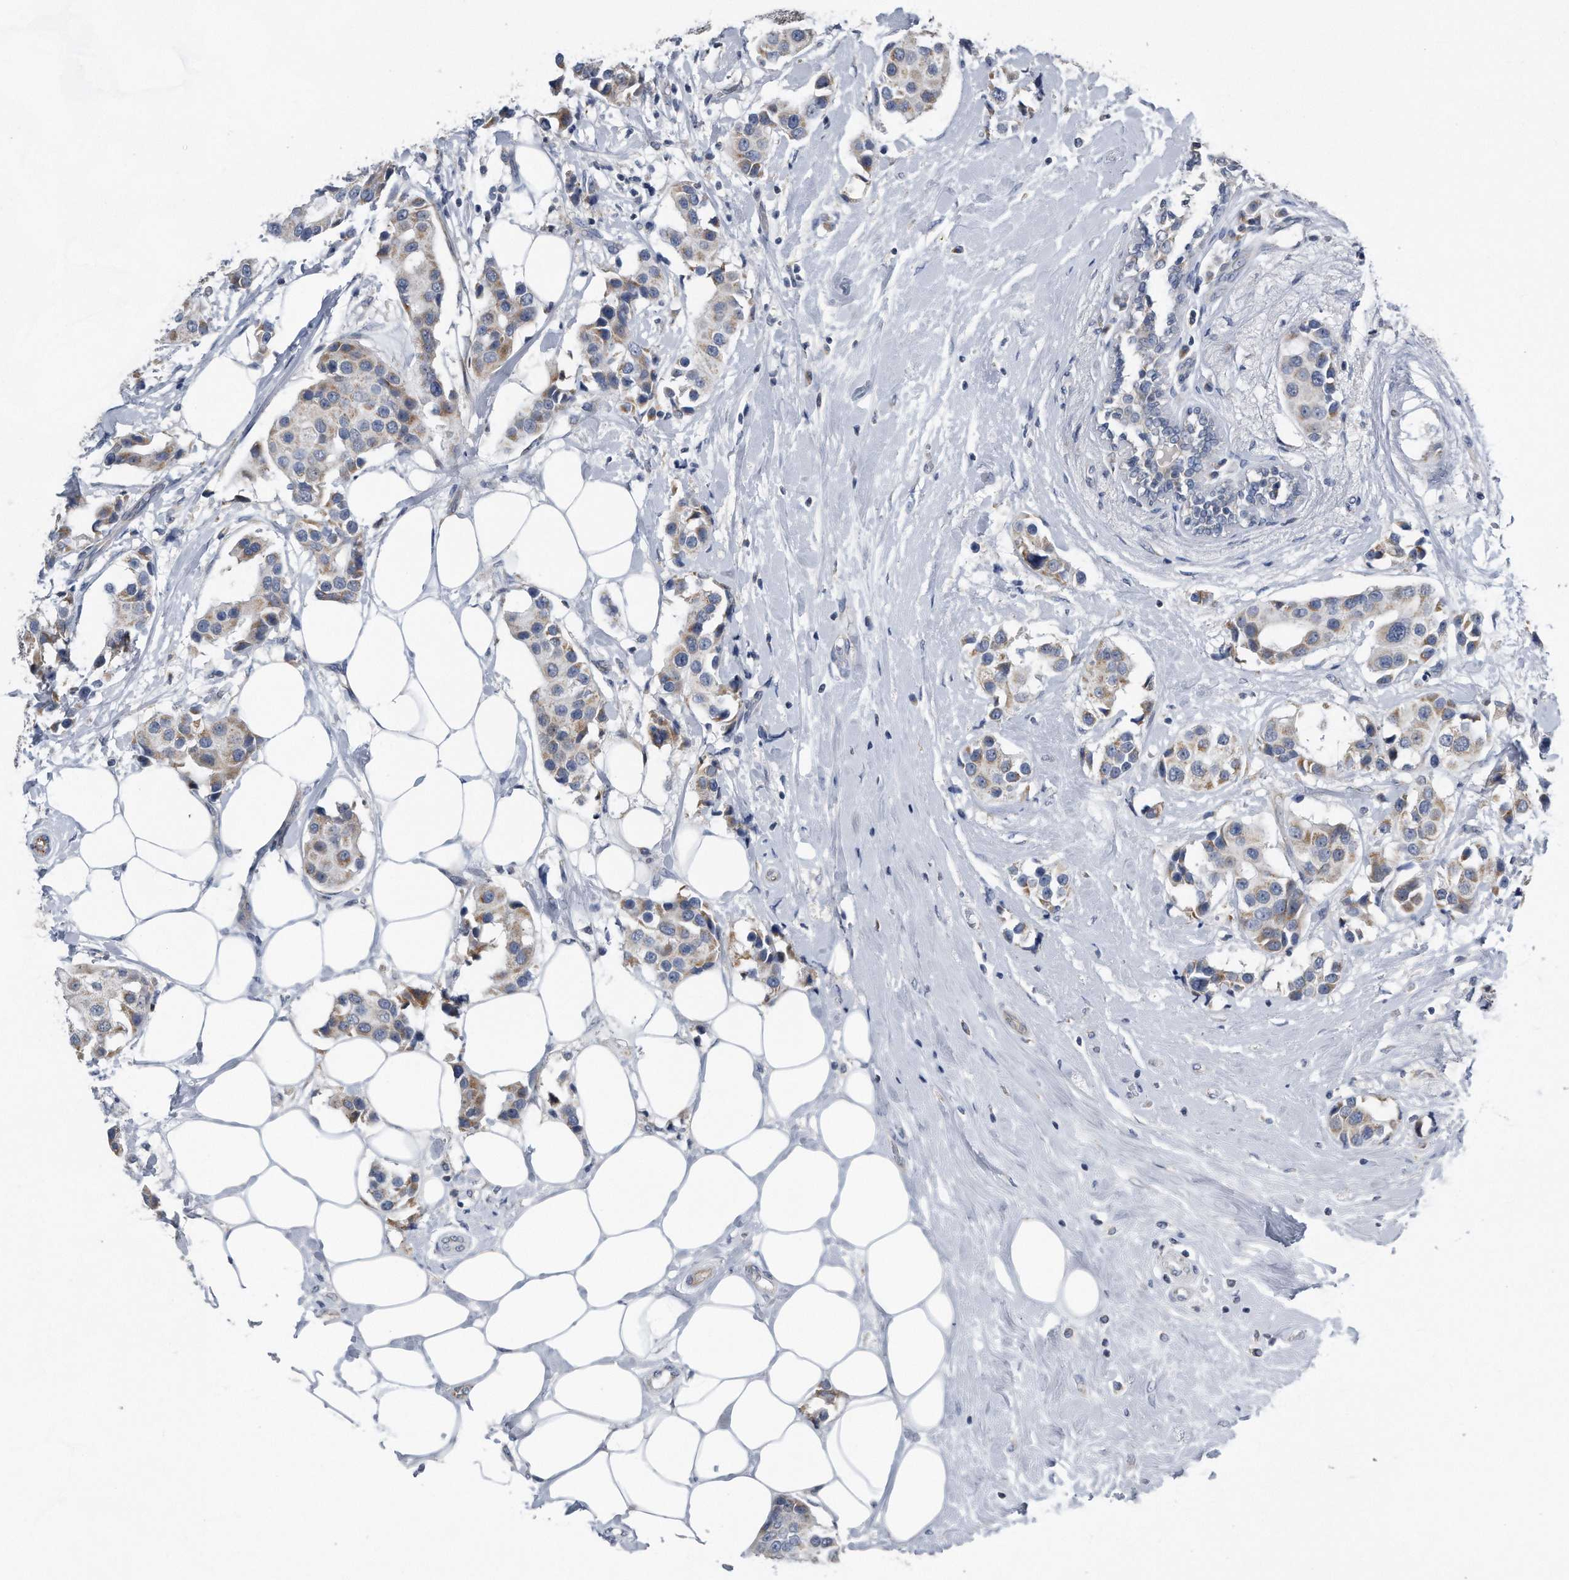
{"staining": {"intensity": "weak", "quantity": "25%-75%", "location": "cytoplasmic/membranous"}, "tissue": "breast cancer", "cell_type": "Tumor cells", "image_type": "cancer", "snomed": [{"axis": "morphology", "description": "Normal tissue, NOS"}, {"axis": "morphology", "description": "Duct carcinoma"}, {"axis": "topography", "description": "Breast"}], "caption": "A low amount of weak cytoplasmic/membranous expression is appreciated in about 25%-75% of tumor cells in infiltrating ductal carcinoma (breast) tissue.", "gene": "LYRM4", "patient": {"sex": "female", "age": 39}}